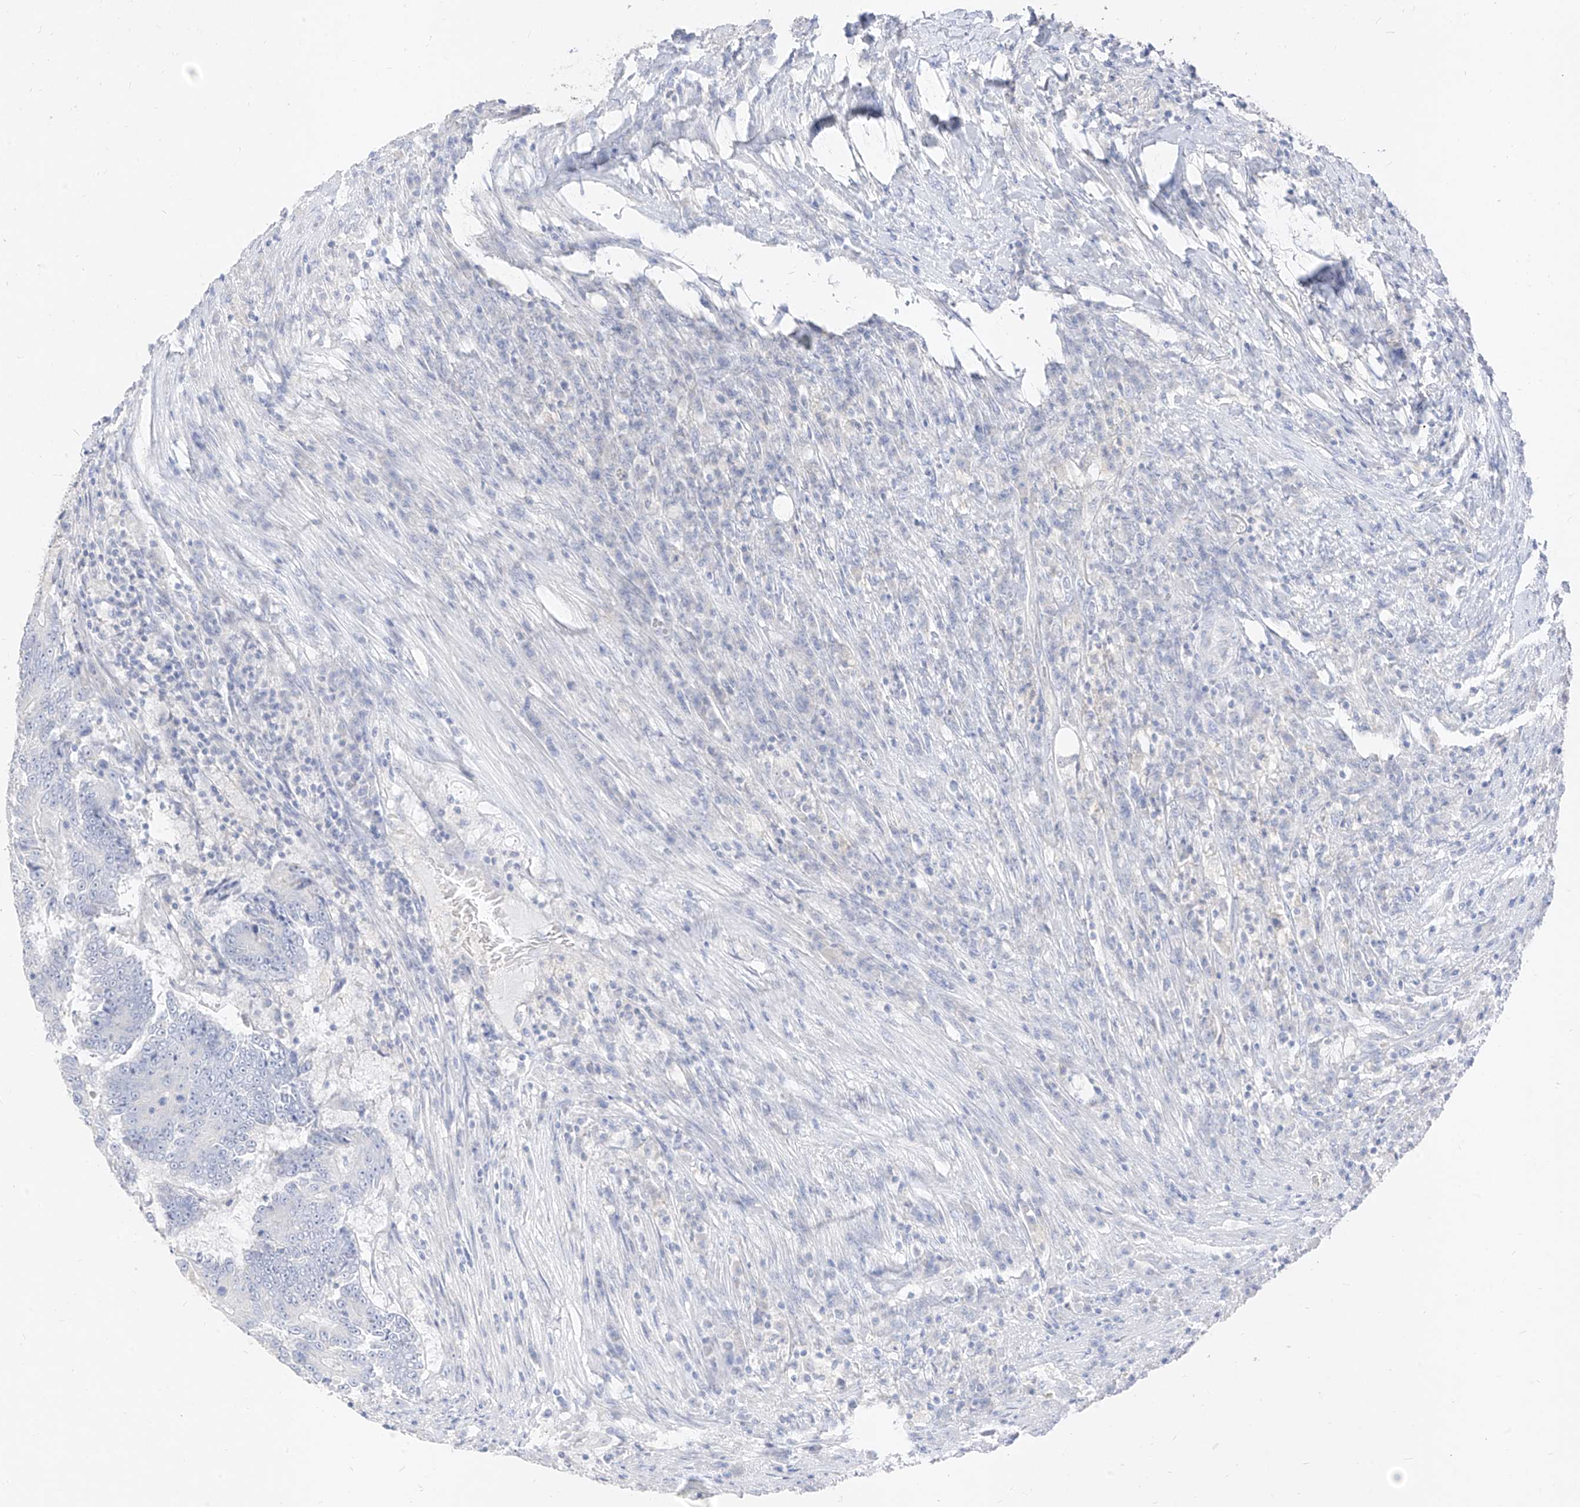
{"staining": {"intensity": "negative", "quantity": "none", "location": "none"}, "tissue": "colorectal cancer", "cell_type": "Tumor cells", "image_type": "cancer", "snomed": [{"axis": "morphology", "description": "Adenocarcinoma, NOS"}, {"axis": "topography", "description": "Colon"}], "caption": "High power microscopy micrograph of an immunohistochemistry histopathology image of adenocarcinoma (colorectal), revealing no significant staining in tumor cells. Nuclei are stained in blue.", "gene": "ZZEF1", "patient": {"sex": "male", "age": 83}}